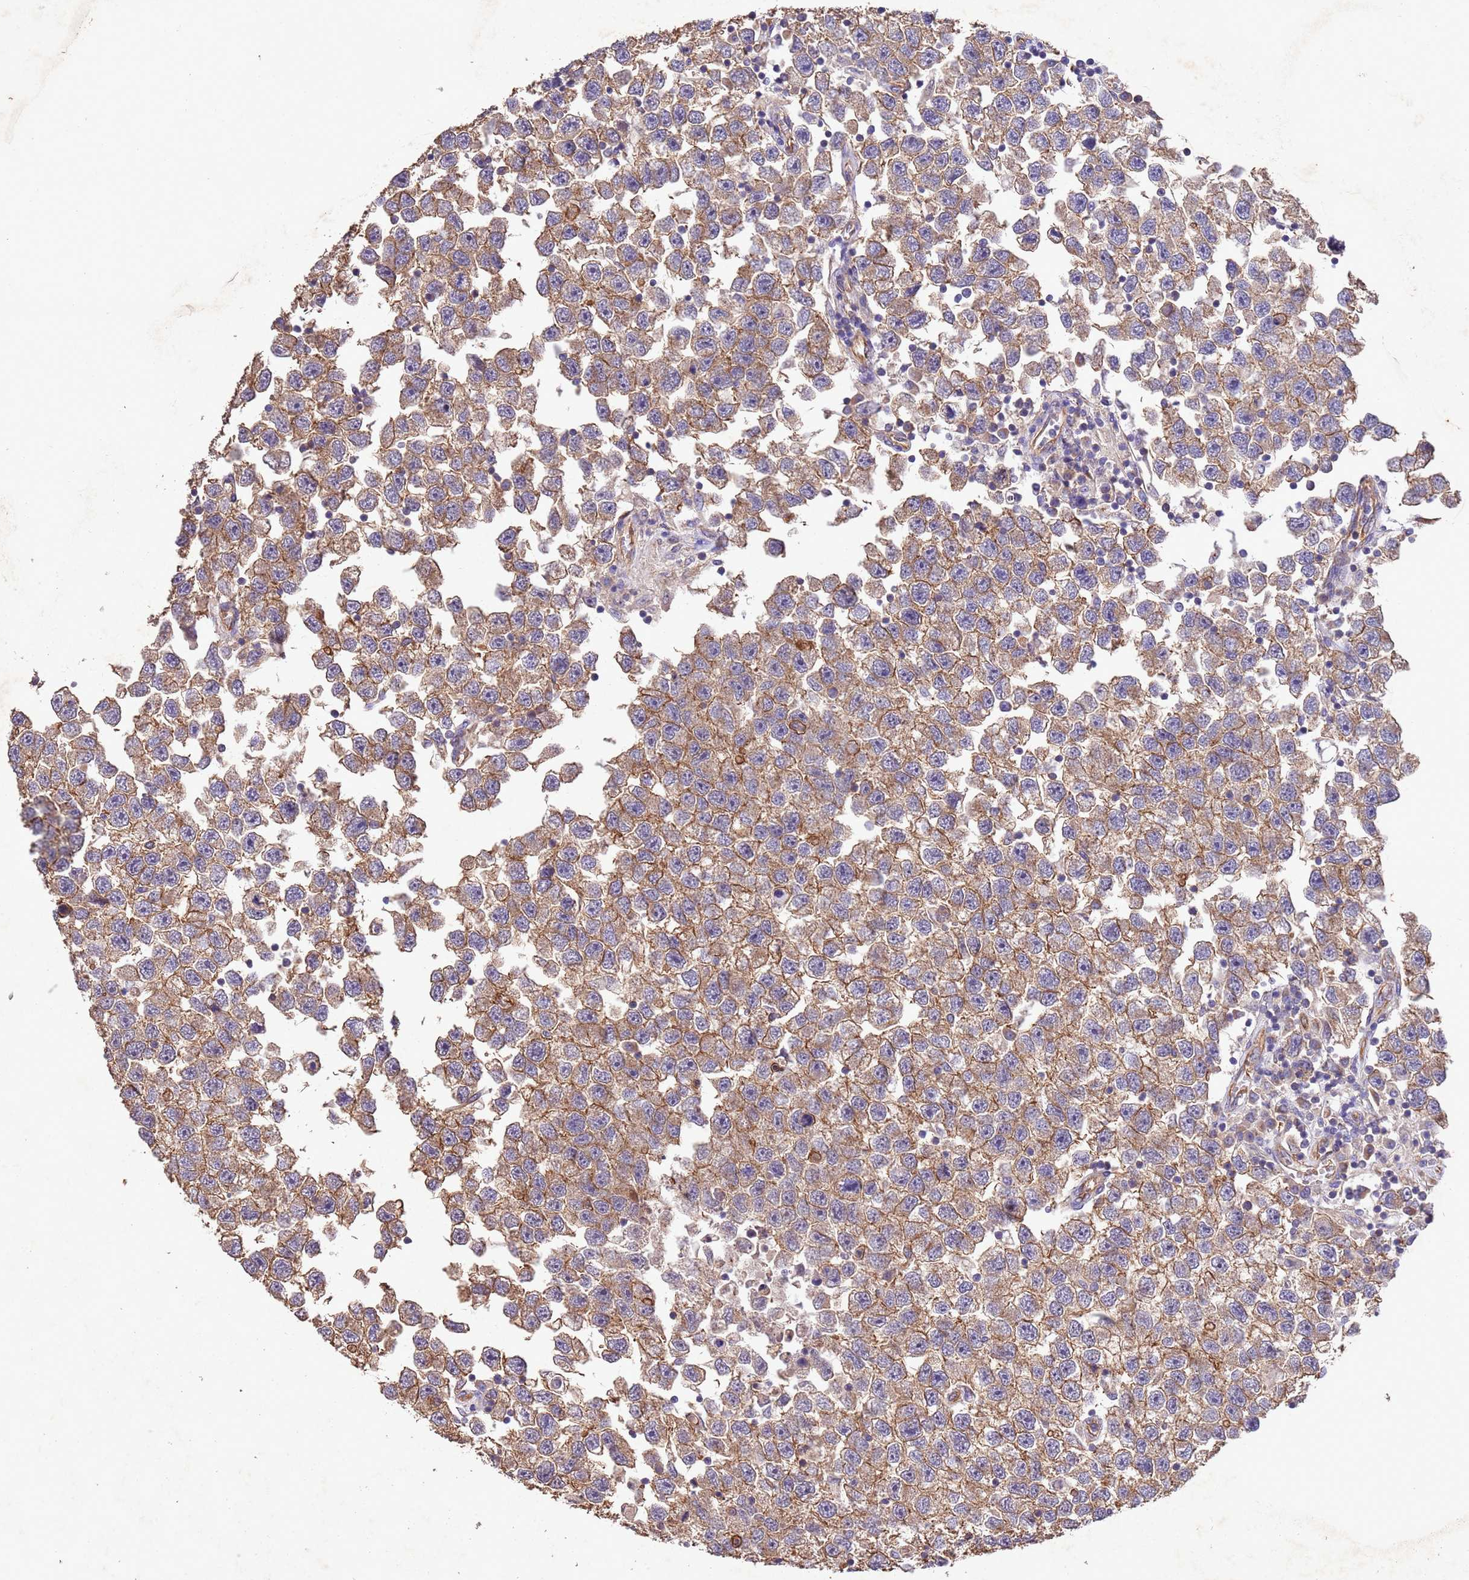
{"staining": {"intensity": "moderate", "quantity": ">75%", "location": "cytoplasmic/membranous"}, "tissue": "testis cancer", "cell_type": "Tumor cells", "image_type": "cancer", "snomed": [{"axis": "morphology", "description": "Seminoma, NOS"}, {"axis": "topography", "description": "Testis"}], "caption": "A micrograph showing moderate cytoplasmic/membranous expression in approximately >75% of tumor cells in testis cancer (seminoma), as visualized by brown immunohistochemical staining.", "gene": "MTX3", "patient": {"sex": "male", "age": 26}}